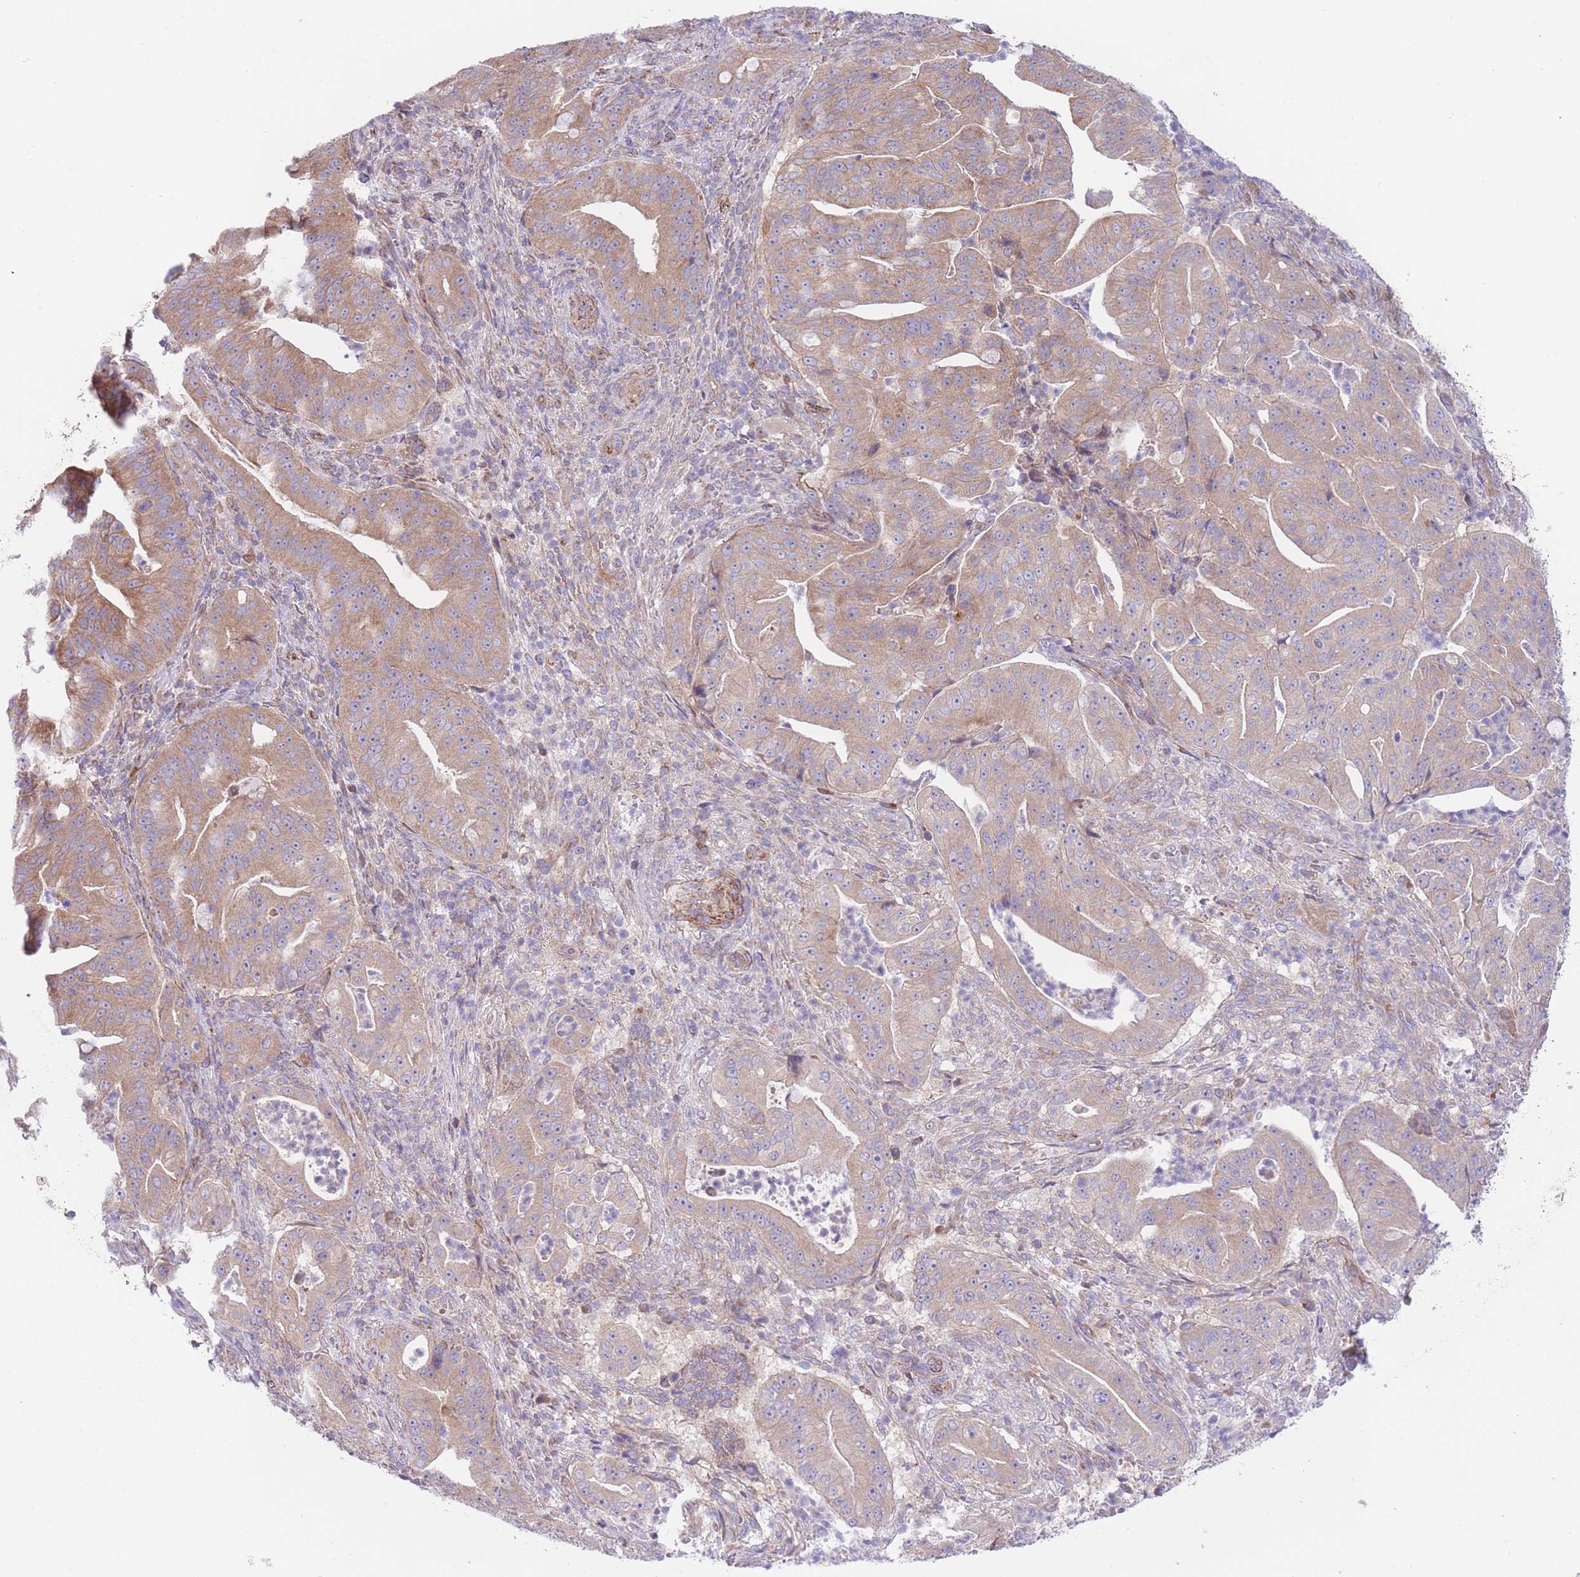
{"staining": {"intensity": "weak", "quantity": "25%-75%", "location": "cytoplasmic/membranous"}, "tissue": "pancreatic cancer", "cell_type": "Tumor cells", "image_type": "cancer", "snomed": [{"axis": "morphology", "description": "Adenocarcinoma, NOS"}, {"axis": "topography", "description": "Pancreas"}], "caption": "This is an image of immunohistochemistry staining of adenocarcinoma (pancreatic), which shows weak staining in the cytoplasmic/membranous of tumor cells.", "gene": "CHAC1", "patient": {"sex": "male", "age": 71}}